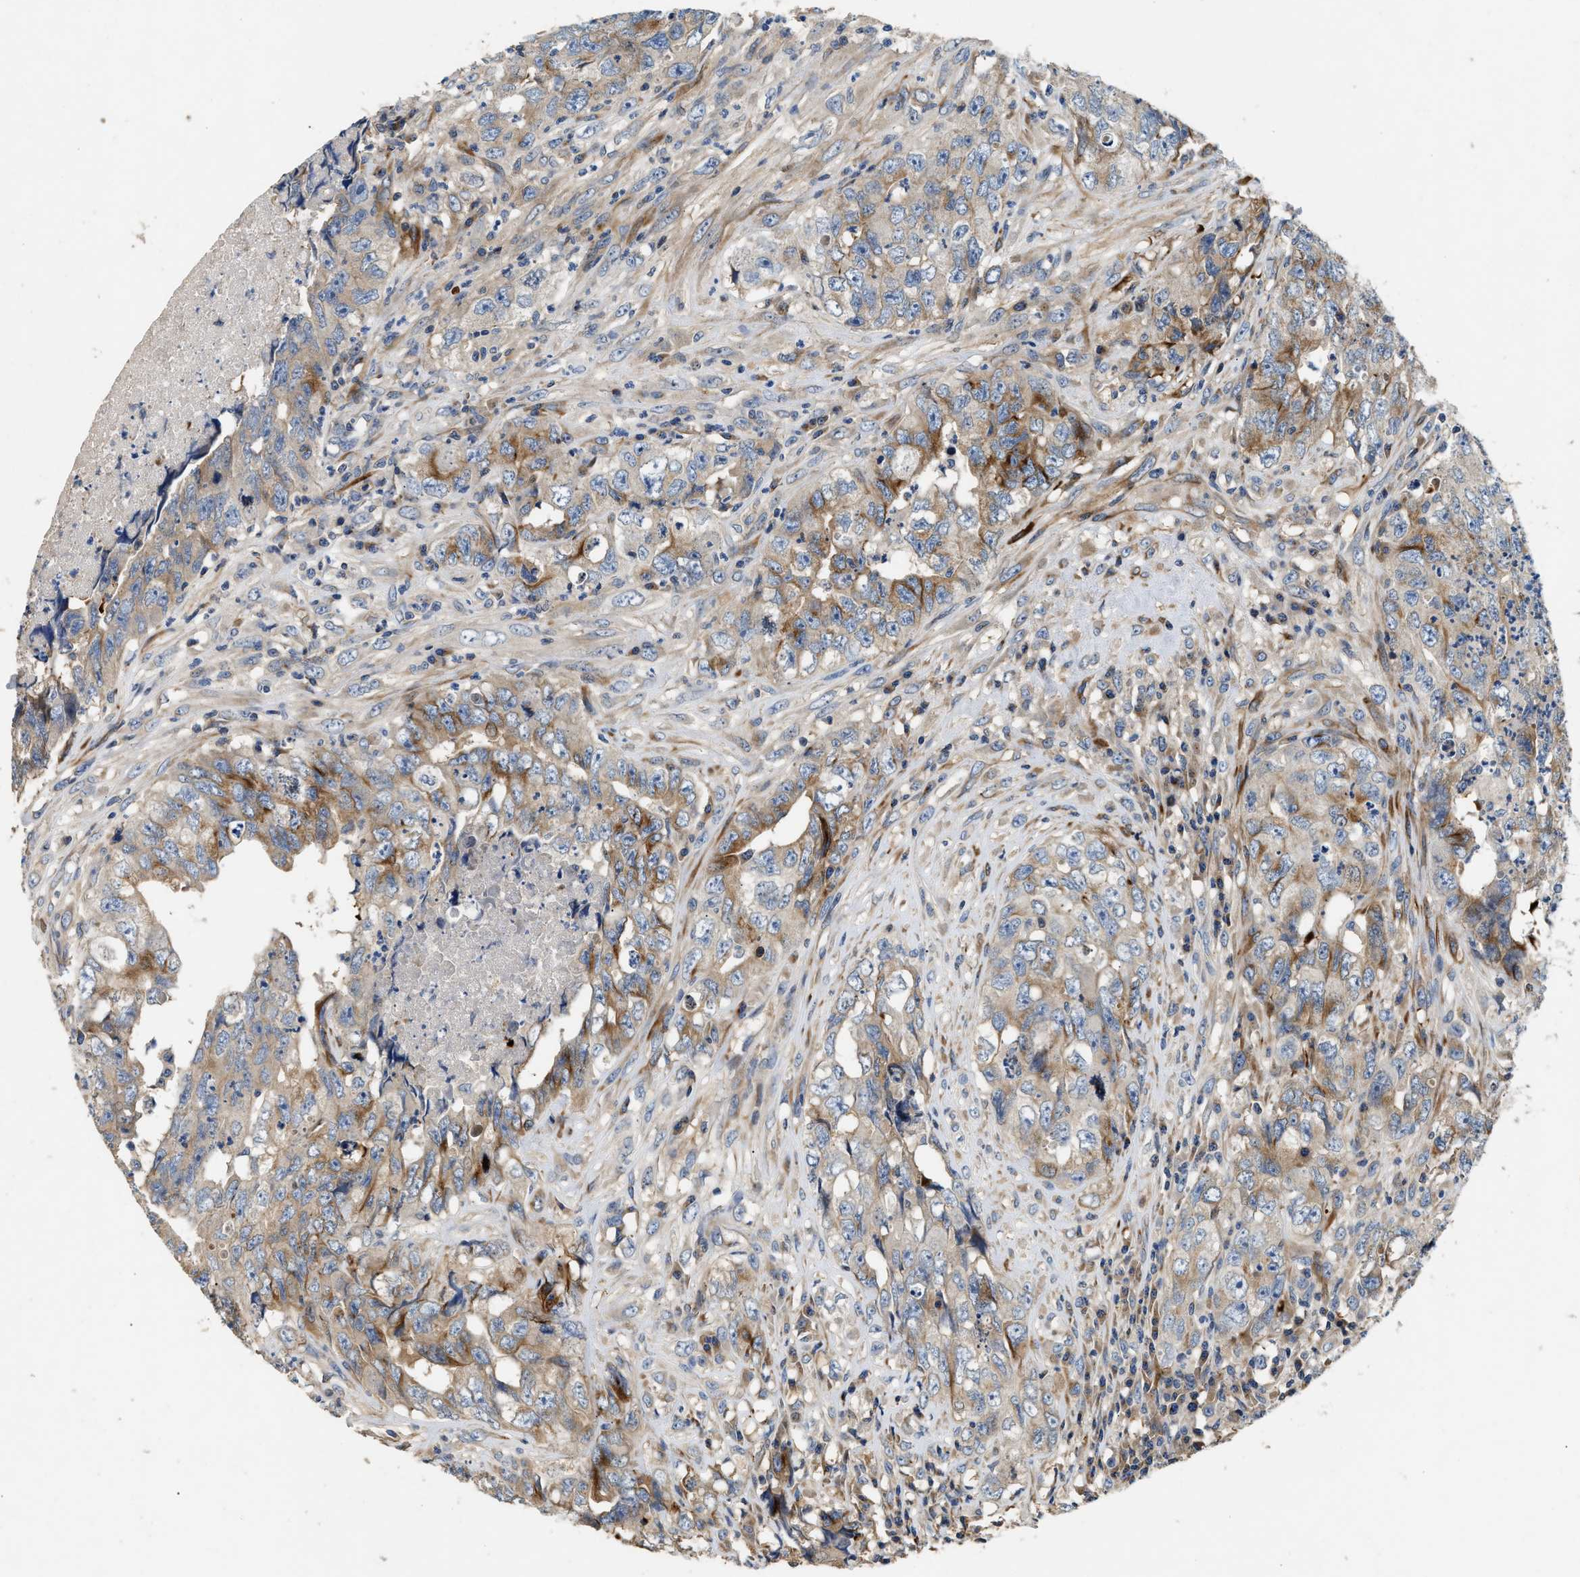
{"staining": {"intensity": "moderate", "quantity": "25%-75%", "location": "cytoplasmic/membranous"}, "tissue": "testis cancer", "cell_type": "Tumor cells", "image_type": "cancer", "snomed": [{"axis": "morphology", "description": "Carcinoma, Embryonal, NOS"}, {"axis": "topography", "description": "Testis"}], "caption": "Protein expression by immunohistochemistry shows moderate cytoplasmic/membranous staining in about 25%-75% of tumor cells in embryonal carcinoma (testis).", "gene": "IL17RC", "patient": {"sex": "male", "age": 32}}